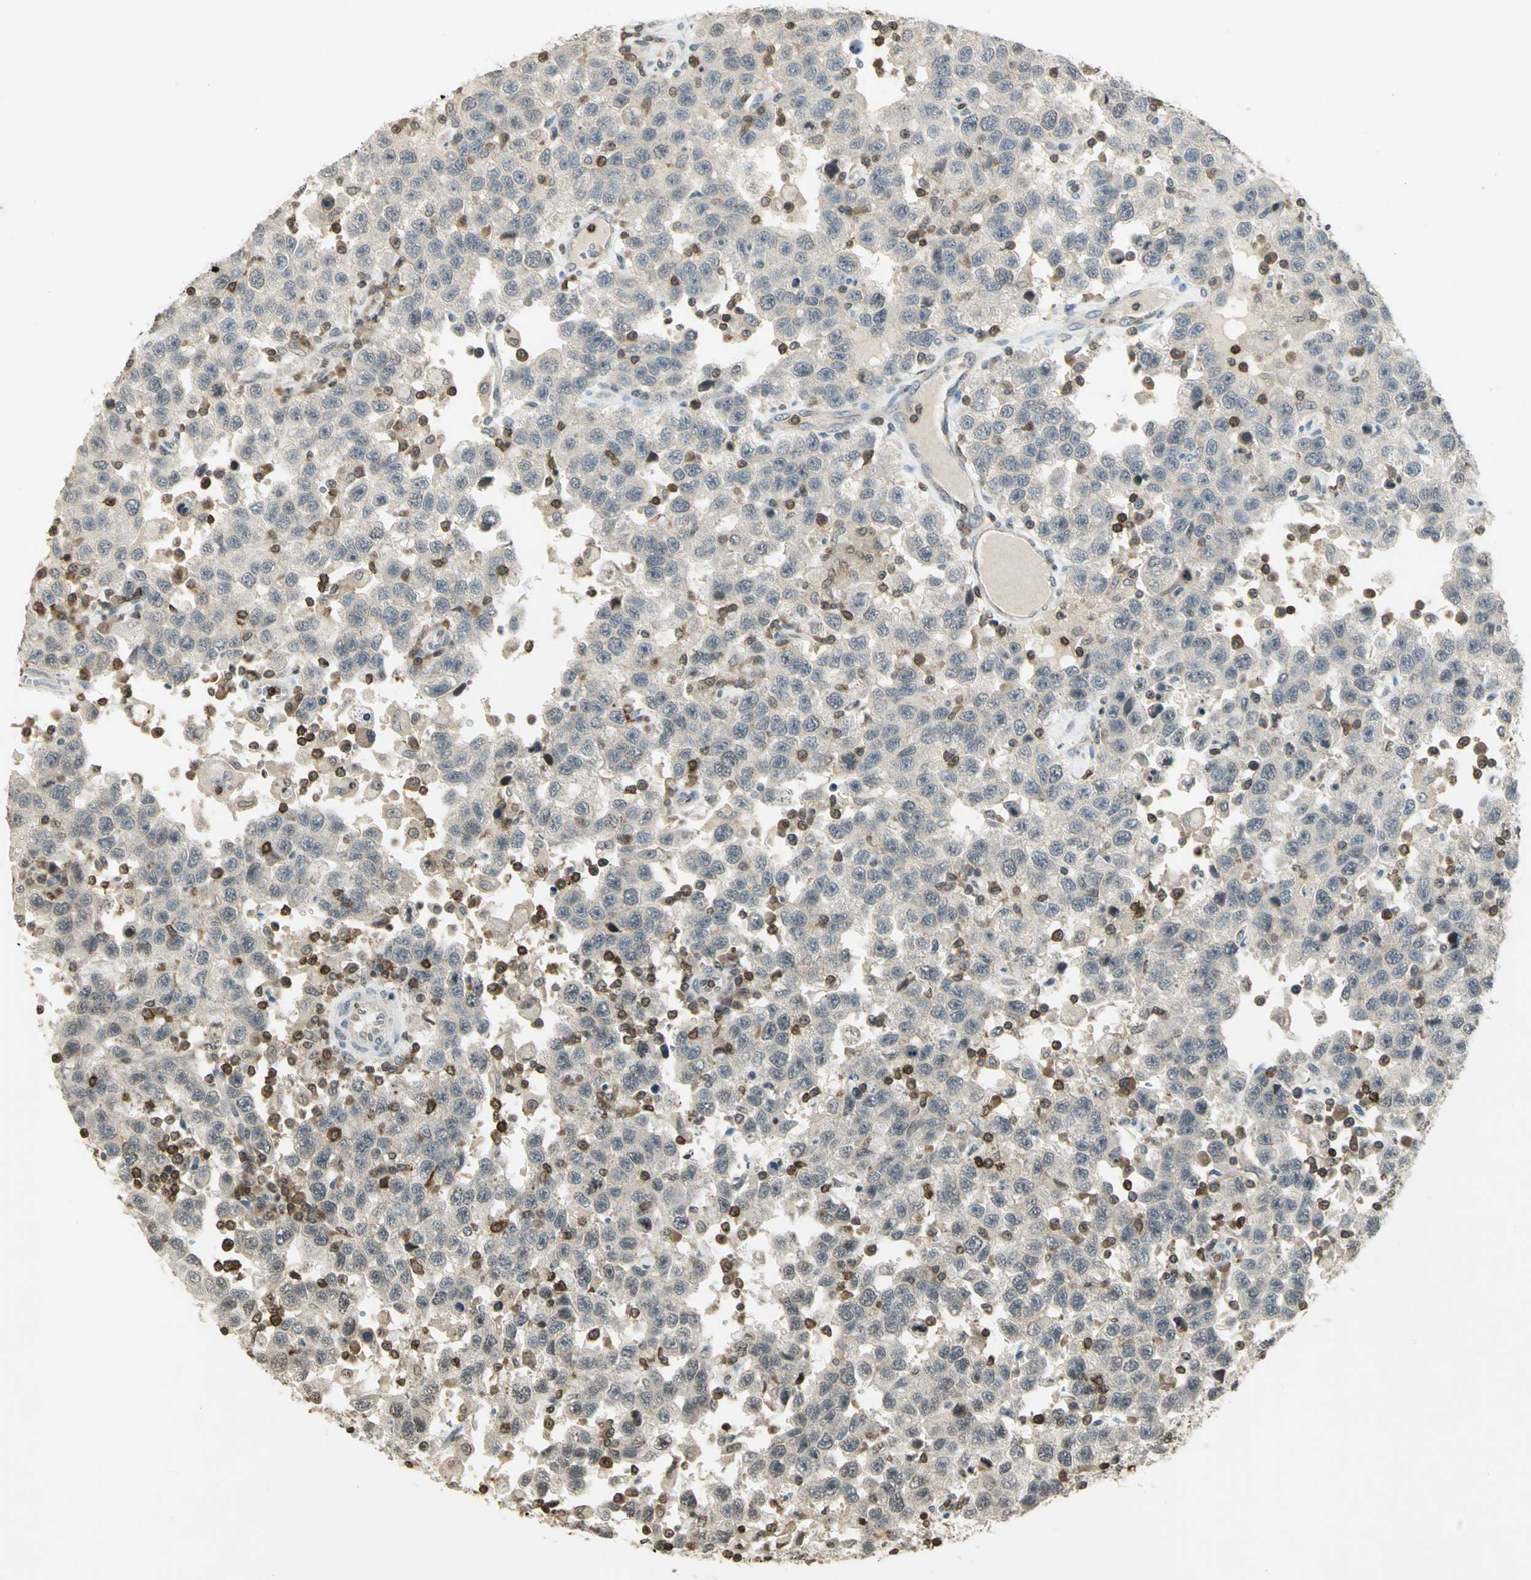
{"staining": {"intensity": "negative", "quantity": "none", "location": "none"}, "tissue": "testis cancer", "cell_type": "Tumor cells", "image_type": "cancer", "snomed": [{"axis": "morphology", "description": "Seminoma, NOS"}, {"axis": "topography", "description": "Testis"}], "caption": "High power microscopy photomicrograph of an immunohistochemistry (IHC) histopathology image of testis cancer, revealing no significant expression in tumor cells. (DAB IHC with hematoxylin counter stain).", "gene": "IL16", "patient": {"sex": "male", "age": 41}}